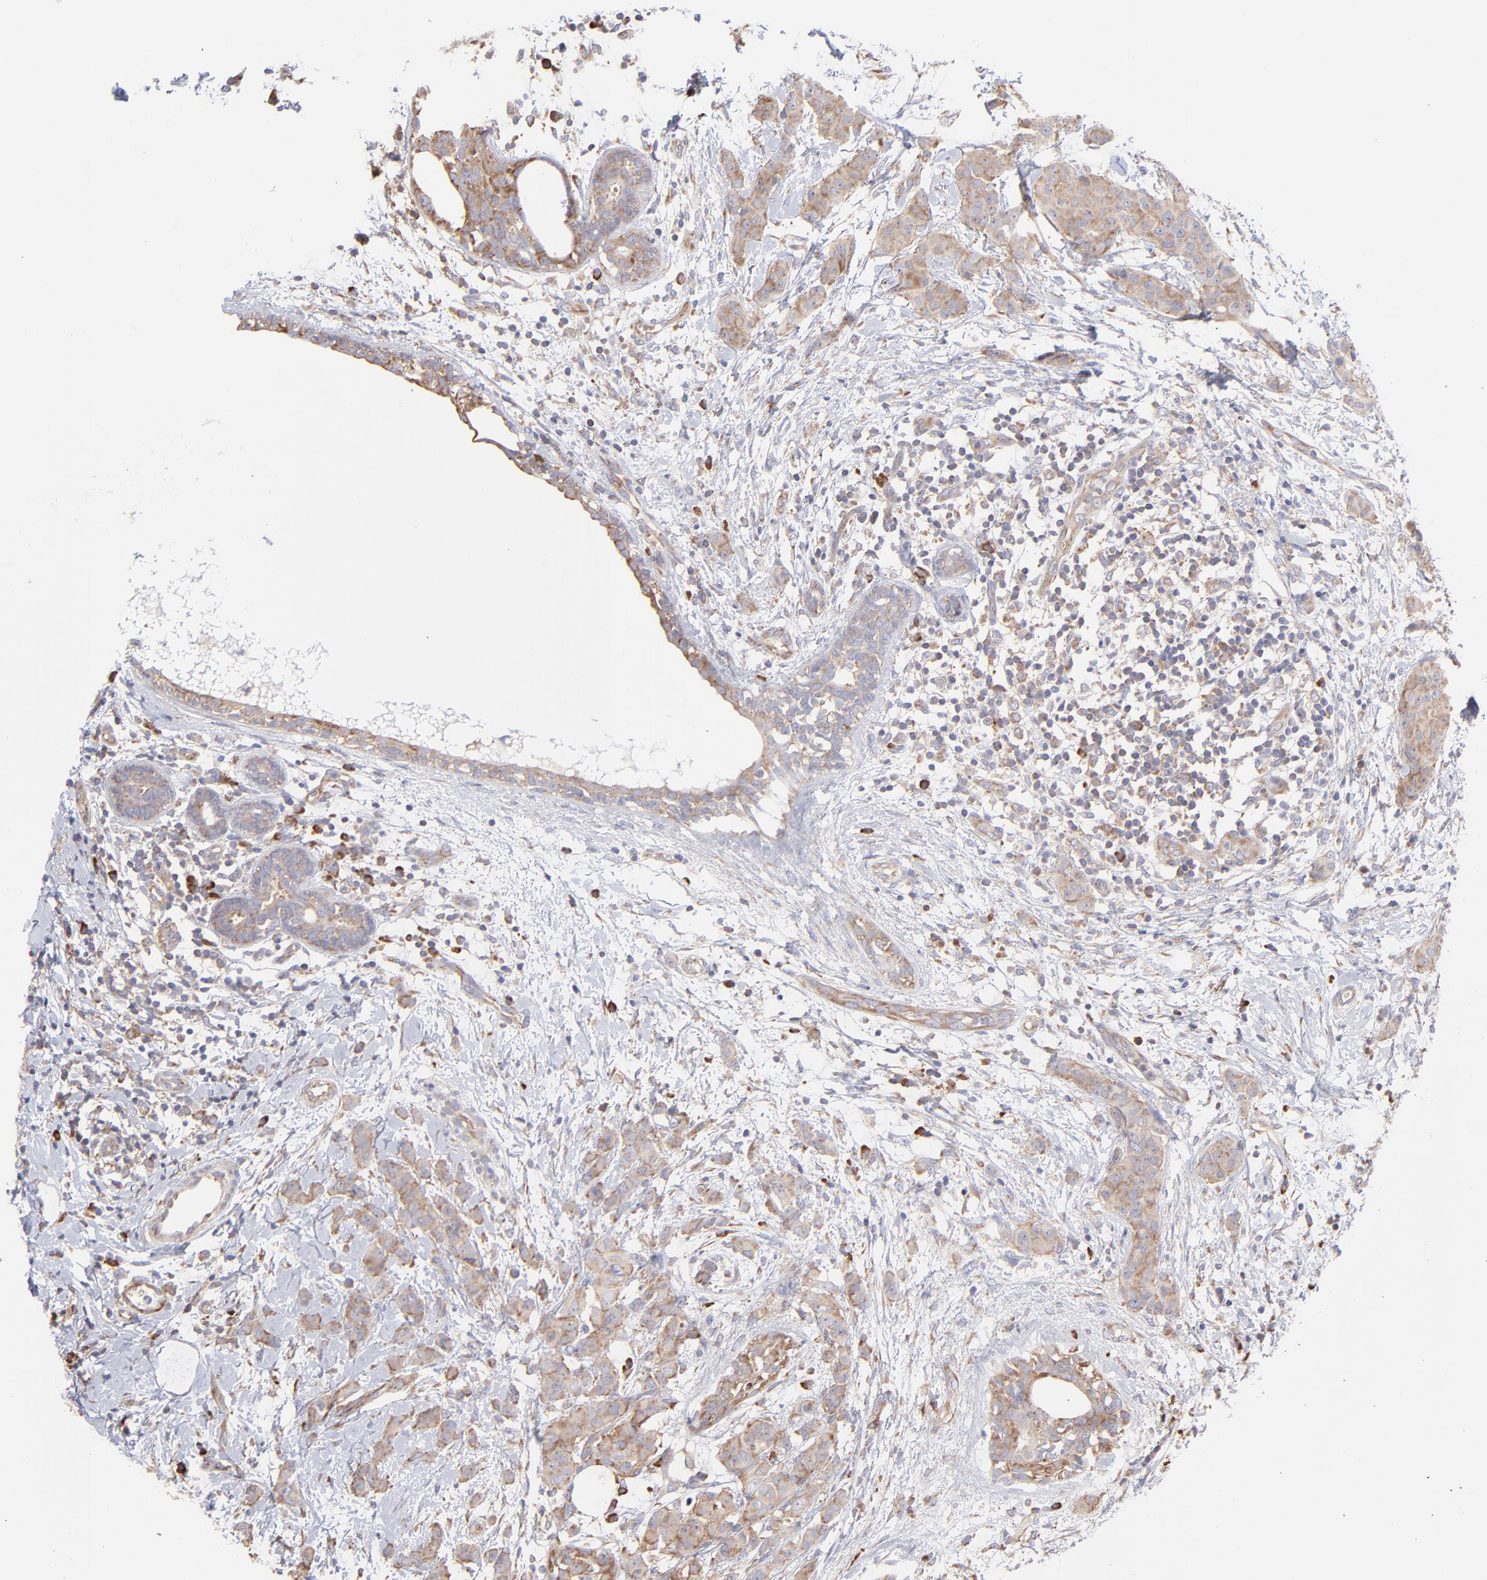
{"staining": {"intensity": "weak", "quantity": "25%-75%", "location": "cytoplasmic/membranous"}, "tissue": "breast cancer", "cell_type": "Tumor cells", "image_type": "cancer", "snomed": [{"axis": "morphology", "description": "Duct carcinoma"}, {"axis": "topography", "description": "Breast"}], "caption": "DAB immunohistochemical staining of human breast intraductal carcinoma exhibits weak cytoplasmic/membranous protein positivity in approximately 25%-75% of tumor cells.", "gene": "RPLP0", "patient": {"sex": "female", "age": 40}}